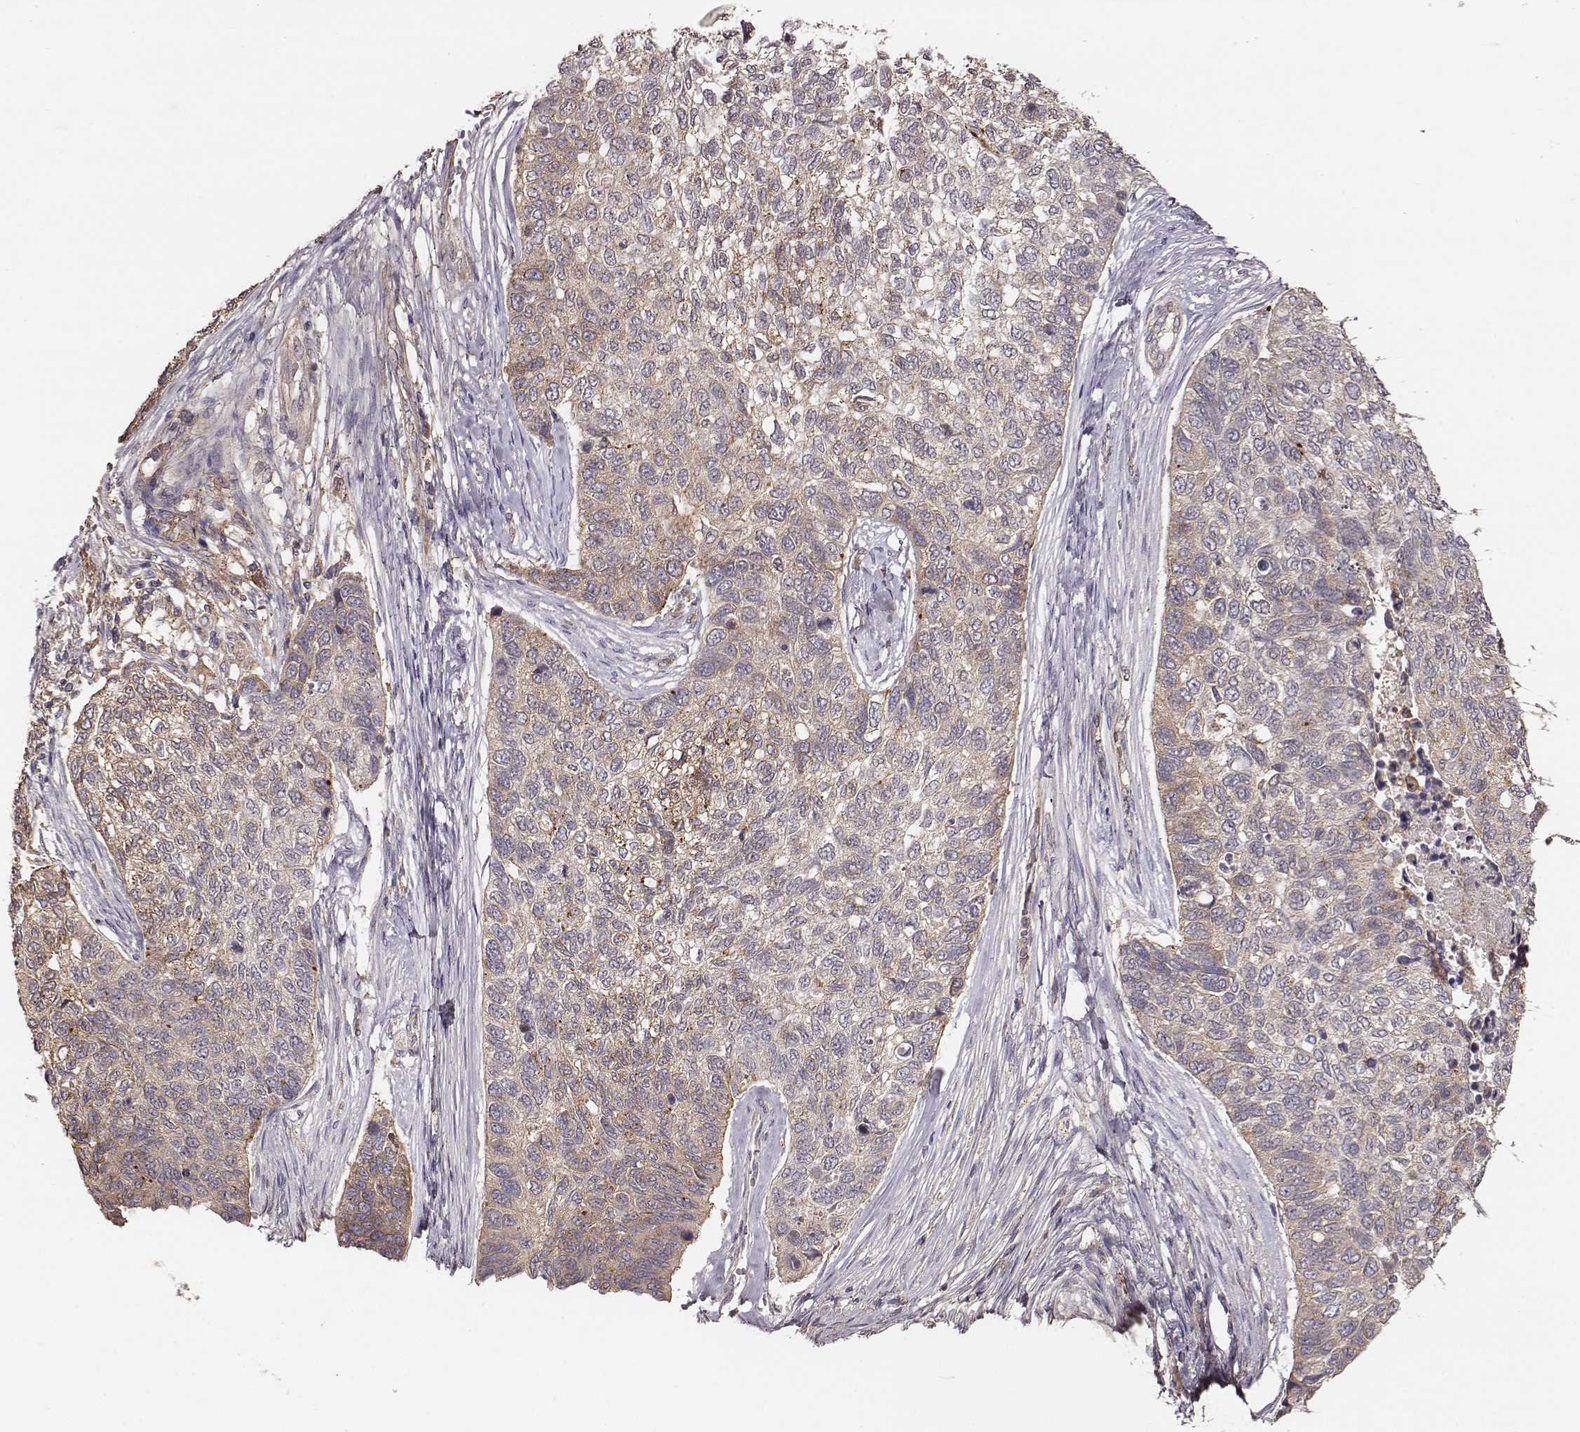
{"staining": {"intensity": "weak", "quantity": "25%-75%", "location": "cytoplasmic/membranous"}, "tissue": "lung cancer", "cell_type": "Tumor cells", "image_type": "cancer", "snomed": [{"axis": "morphology", "description": "Squamous cell carcinoma, NOS"}, {"axis": "topography", "description": "Lung"}], "caption": "Immunohistochemistry (IHC) (DAB) staining of lung squamous cell carcinoma reveals weak cytoplasmic/membranous protein expression in approximately 25%-75% of tumor cells.", "gene": "VPS26A", "patient": {"sex": "male", "age": 69}}